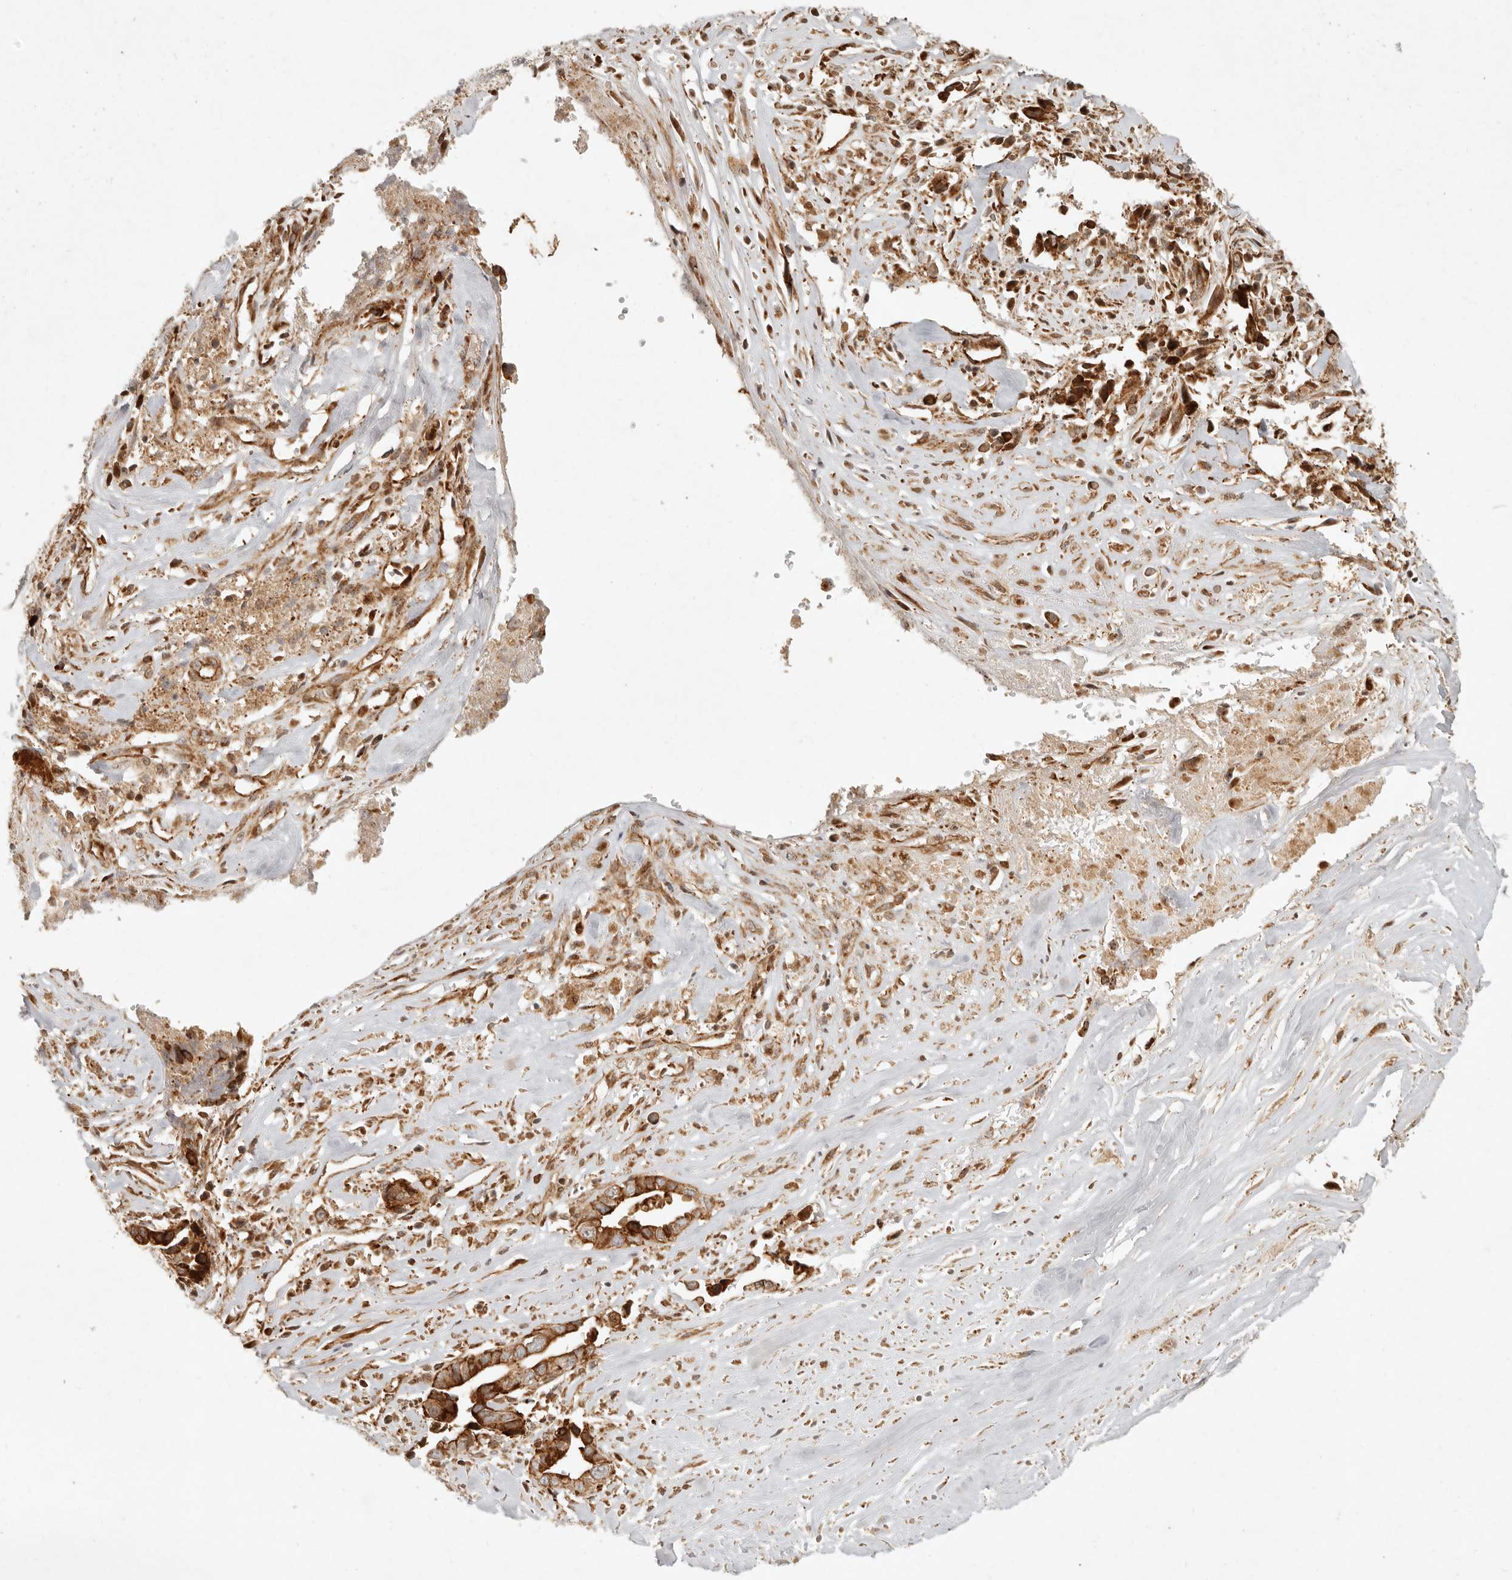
{"staining": {"intensity": "strong", "quantity": ">75%", "location": "cytoplasmic/membranous"}, "tissue": "liver cancer", "cell_type": "Tumor cells", "image_type": "cancer", "snomed": [{"axis": "morphology", "description": "Cholangiocarcinoma"}, {"axis": "topography", "description": "Liver"}], "caption": "An image showing strong cytoplasmic/membranous positivity in approximately >75% of tumor cells in liver cancer (cholangiocarcinoma), as visualized by brown immunohistochemical staining.", "gene": "KLHL38", "patient": {"sex": "female", "age": 79}}